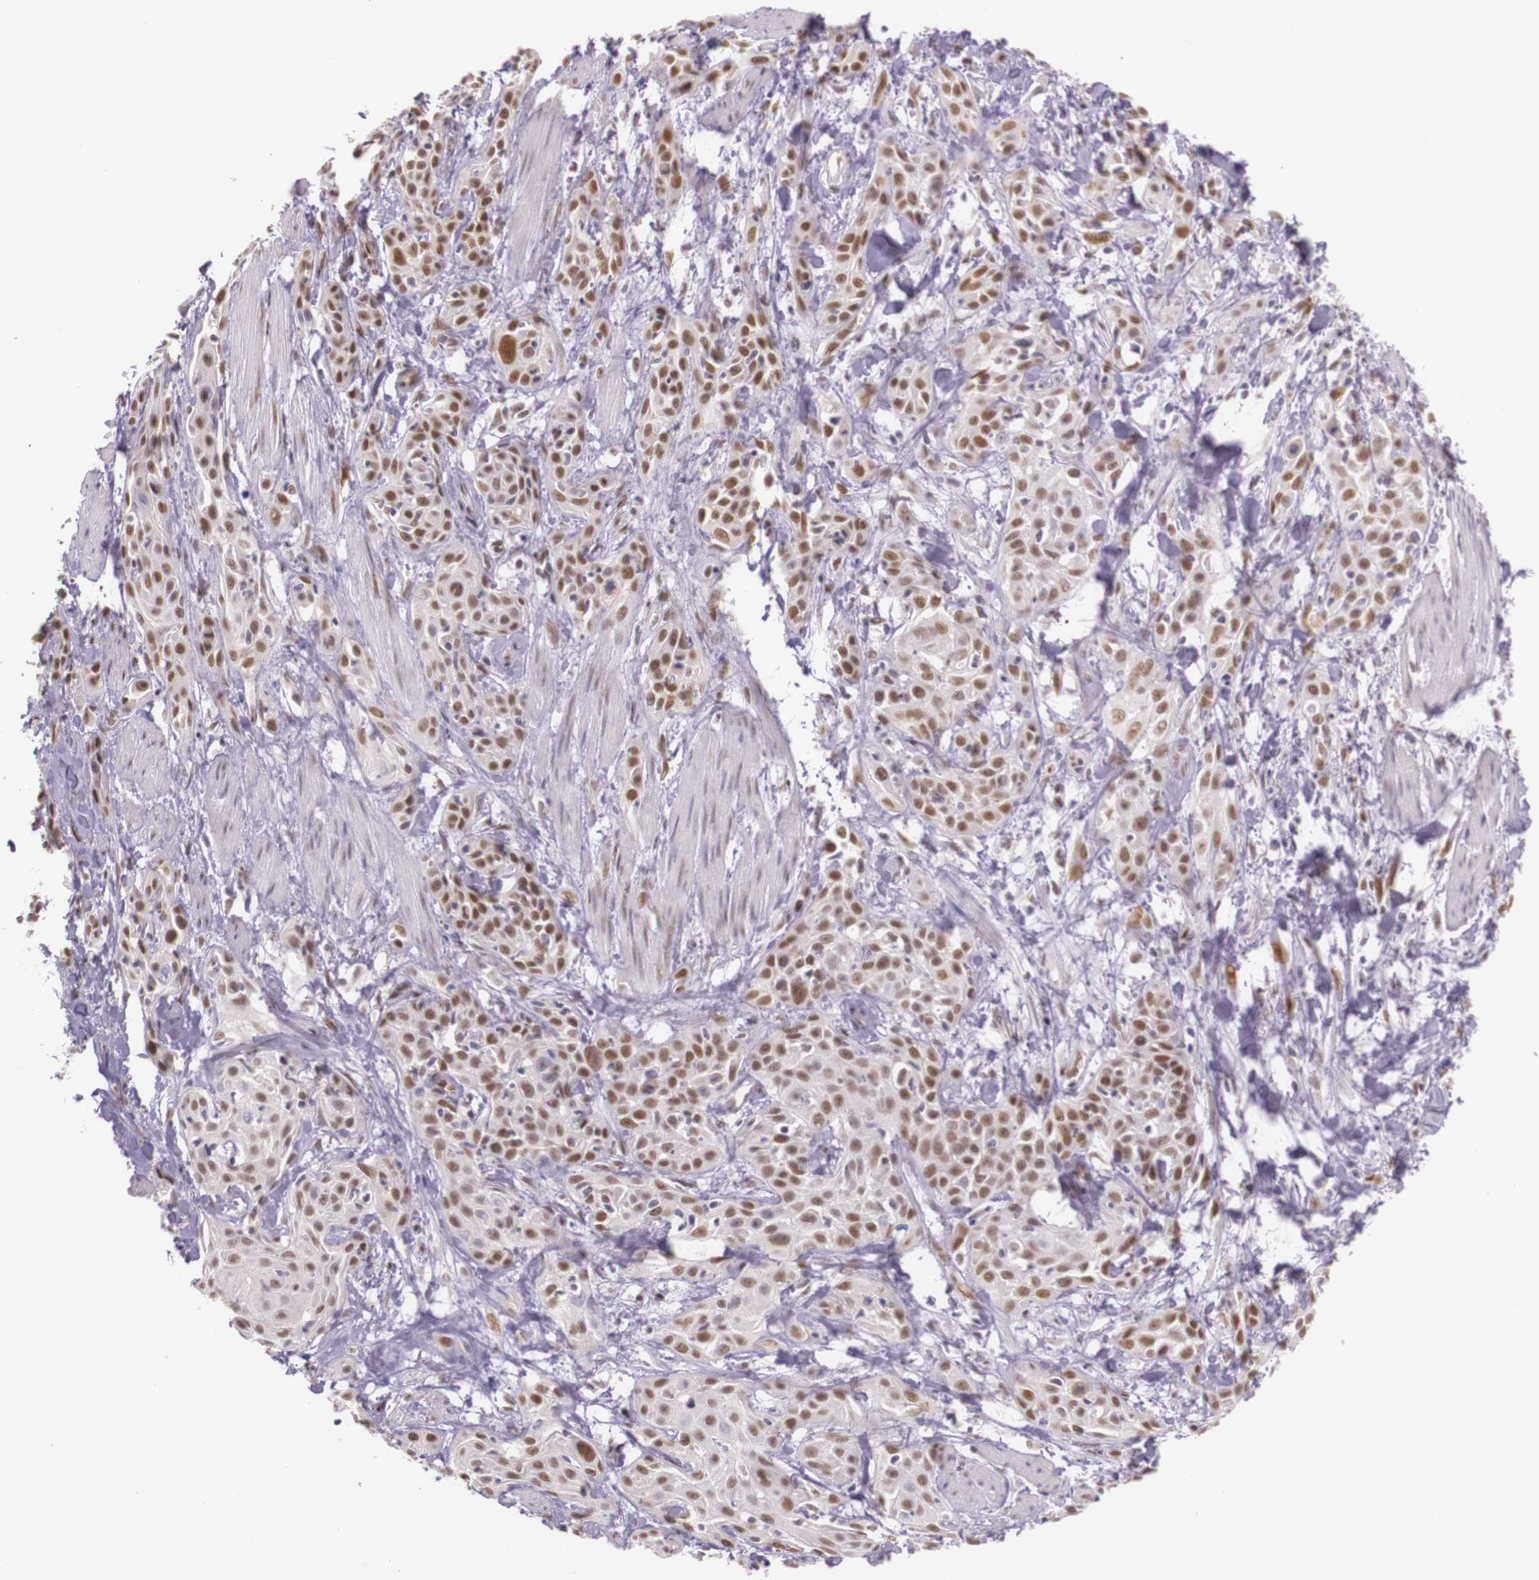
{"staining": {"intensity": "weak", "quantity": ">75%", "location": "nuclear"}, "tissue": "skin cancer", "cell_type": "Tumor cells", "image_type": "cancer", "snomed": [{"axis": "morphology", "description": "Squamous cell carcinoma, NOS"}, {"axis": "topography", "description": "Skin"}, {"axis": "topography", "description": "Anal"}], "caption": "A micrograph showing weak nuclear positivity in approximately >75% of tumor cells in skin cancer, as visualized by brown immunohistochemical staining.", "gene": "WDR13", "patient": {"sex": "male", "age": 64}}